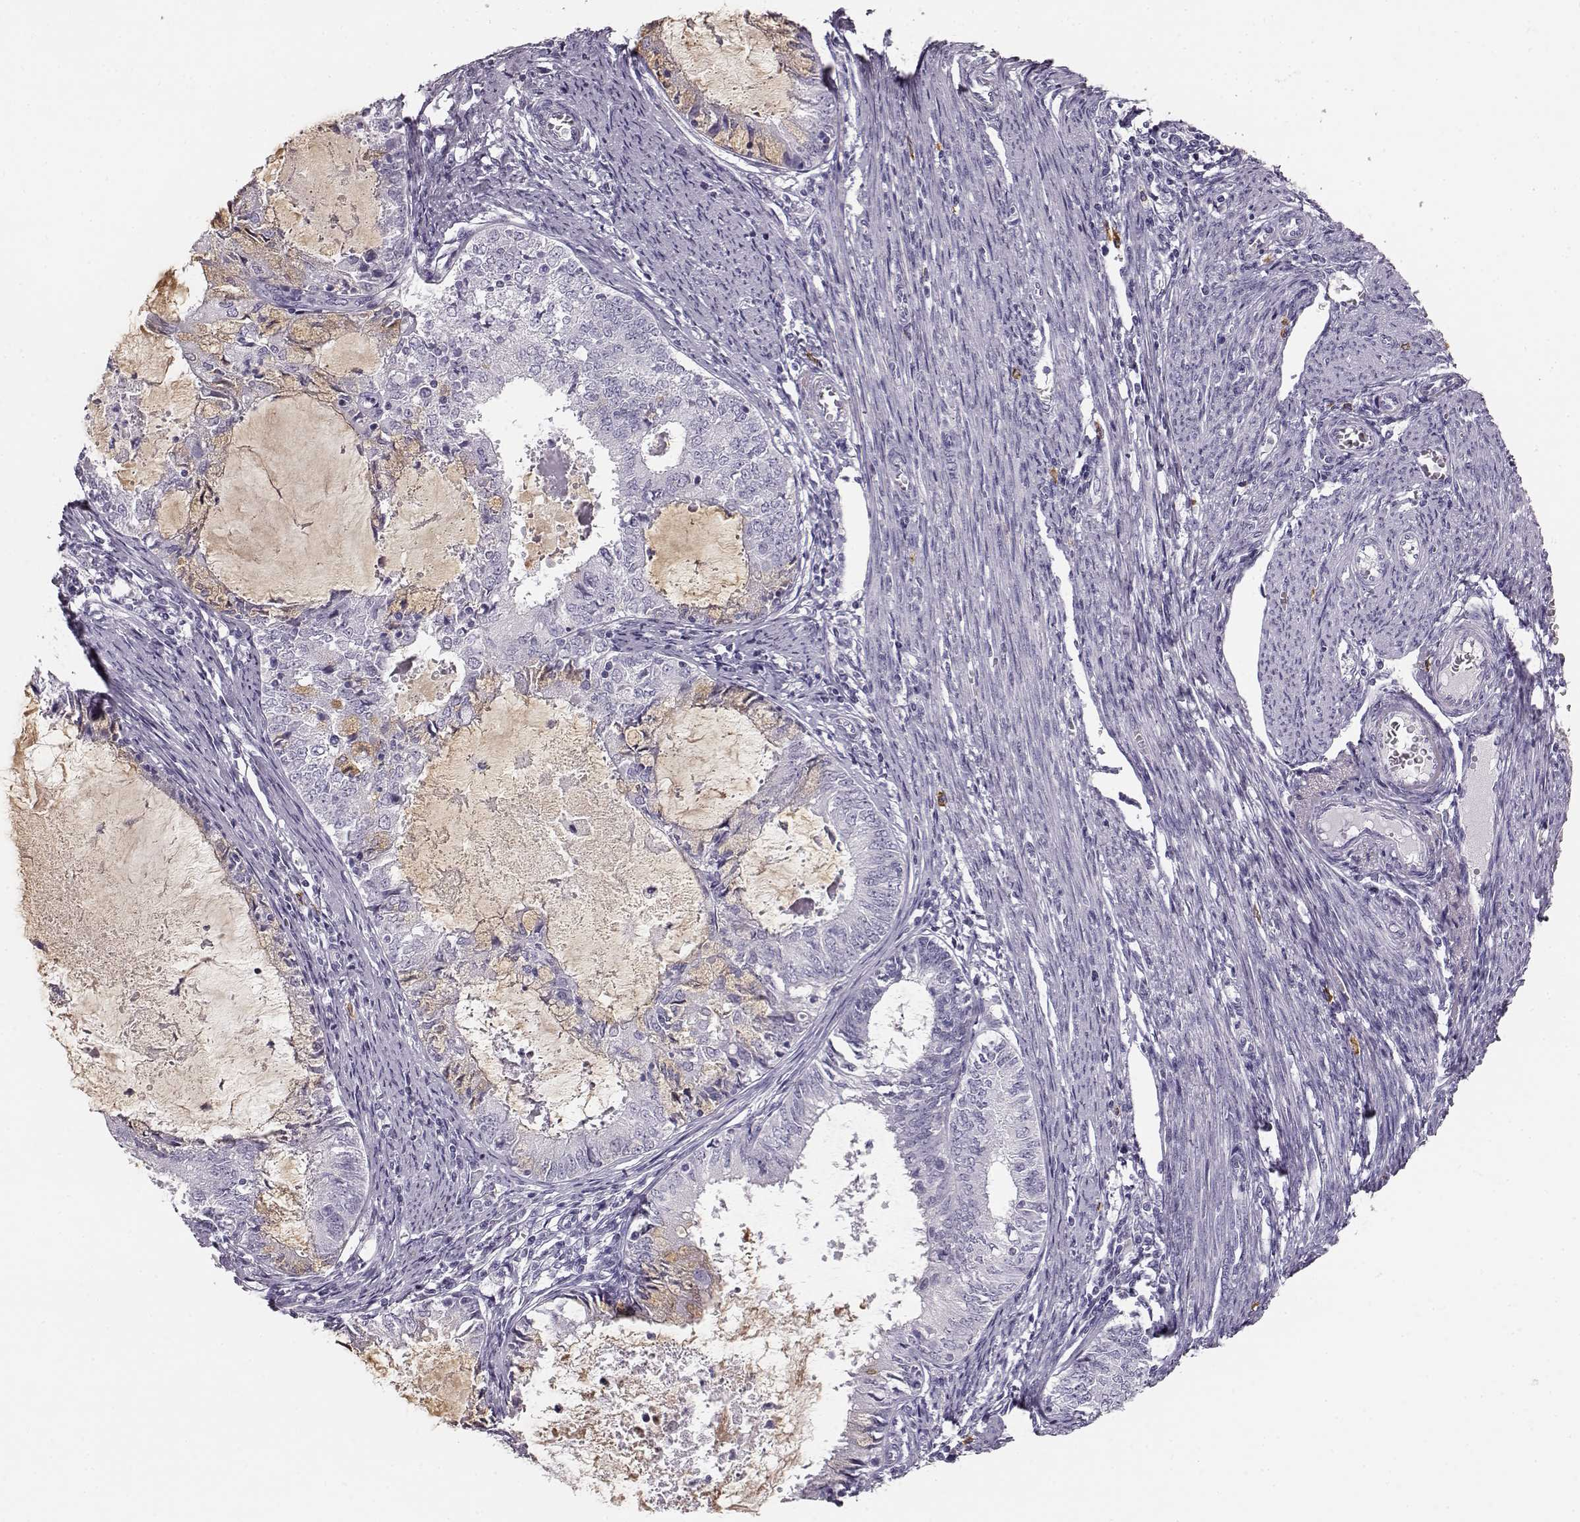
{"staining": {"intensity": "negative", "quantity": "none", "location": "none"}, "tissue": "endometrial cancer", "cell_type": "Tumor cells", "image_type": "cancer", "snomed": [{"axis": "morphology", "description": "Adenocarcinoma, NOS"}, {"axis": "topography", "description": "Endometrium"}], "caption": "This is an IHC photomicrograph of endometrial cancer. There is no staining in tumor cells.", "gene": "NPTXR", "patient": {"sex": "female", "age": 57}}